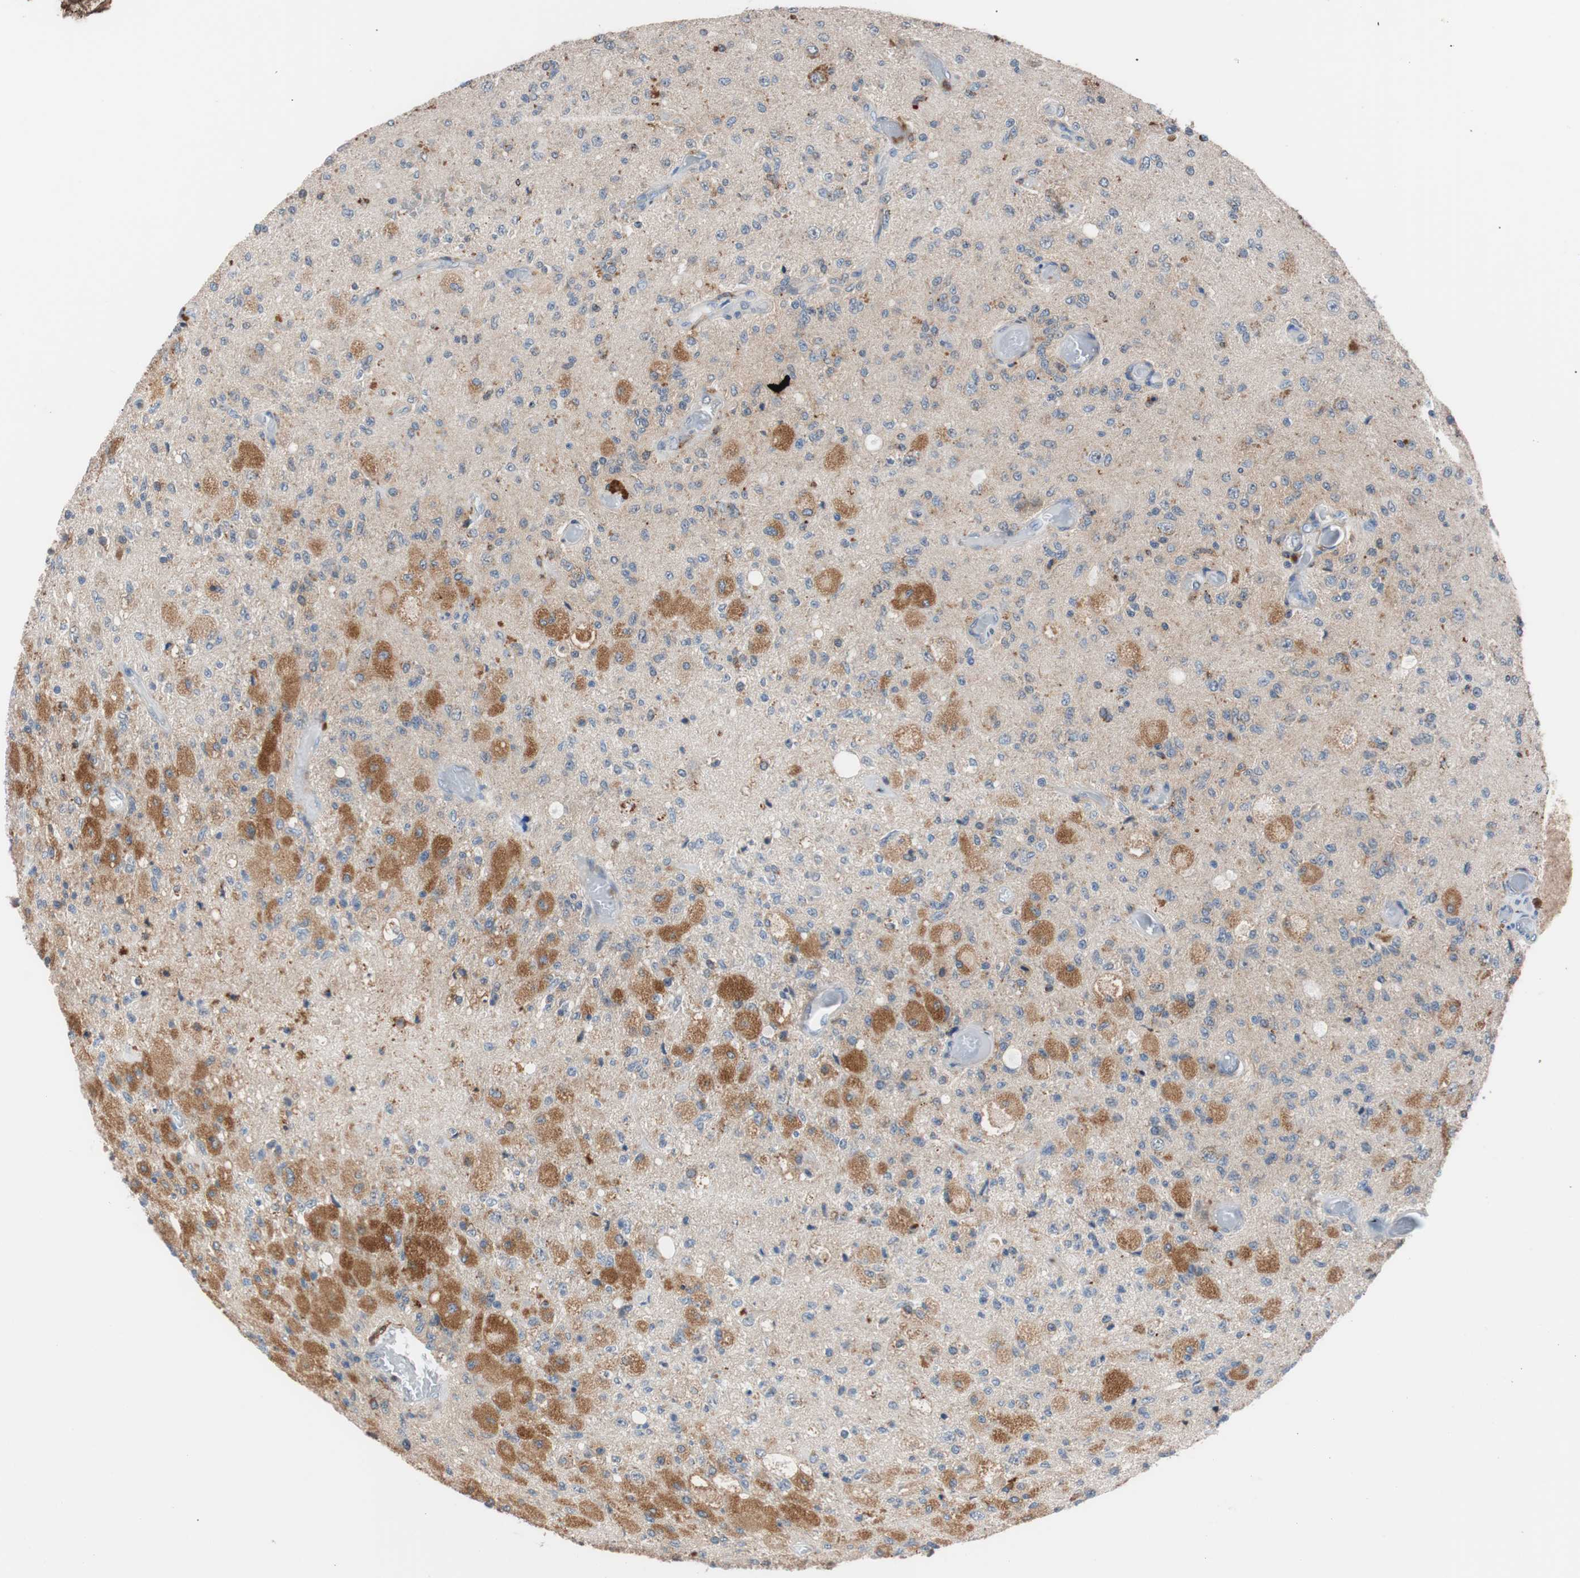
{"staining": {"intensity": "moderate", "quantity": "25%-75%", "location": "cytoplasmic/membranous"}, "tissue": "glioma", "cell_type": "Tumor cells", "image_type": "cancer", "snomed": [{"axis": "morphology", "description": "Normal tissue, NOS"}, {"axis": "morphology", "description": "Glioma, malignant, High grade"}, {"axis": "topography", "description": "Cerebral cortex"}], "caption": "Glioma stained for a protein (brown) displays moderate cytoplasmic/membranous positive expression in approximately 25%-75% of tumor cells.", "gene": "LITAF", "patient": {"sex": "male", "age": 77}}